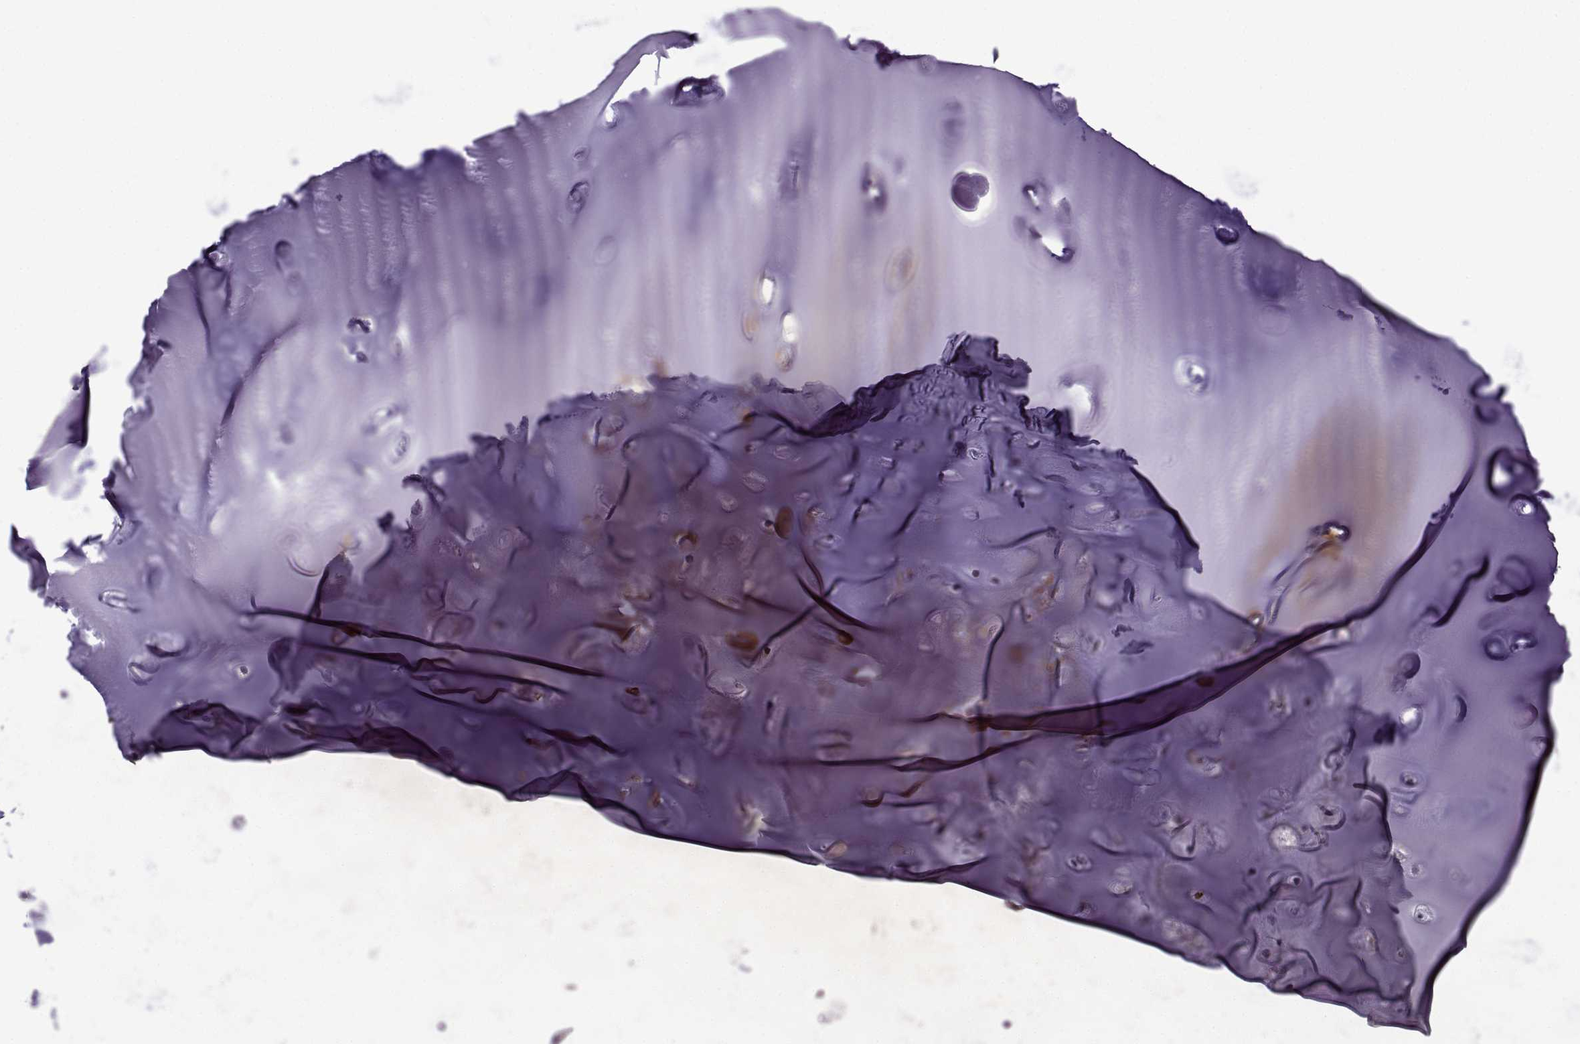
{"staining": {"intensity": "moderate", "quantity": "<25%", "location": "cytoplasmic/membranous"}, "tissue": "soft tissue", "cell_type": "Chondrocytes", "image_type": "normal", "snomed": [{"axis": "morphology", "description": "Normal tissue, NOS"}, {"axis": "topography", "description": "Cartilage tissue"}], "caption": "The micrograph shows immunohistochemical staining of benign soft tissue. There is moderate cytoplasmic/membranous positivity is identified in approximately <25% of chondrocytes.", "gene": "HTR7", "patient": {"sex": "male", "age": 81}}